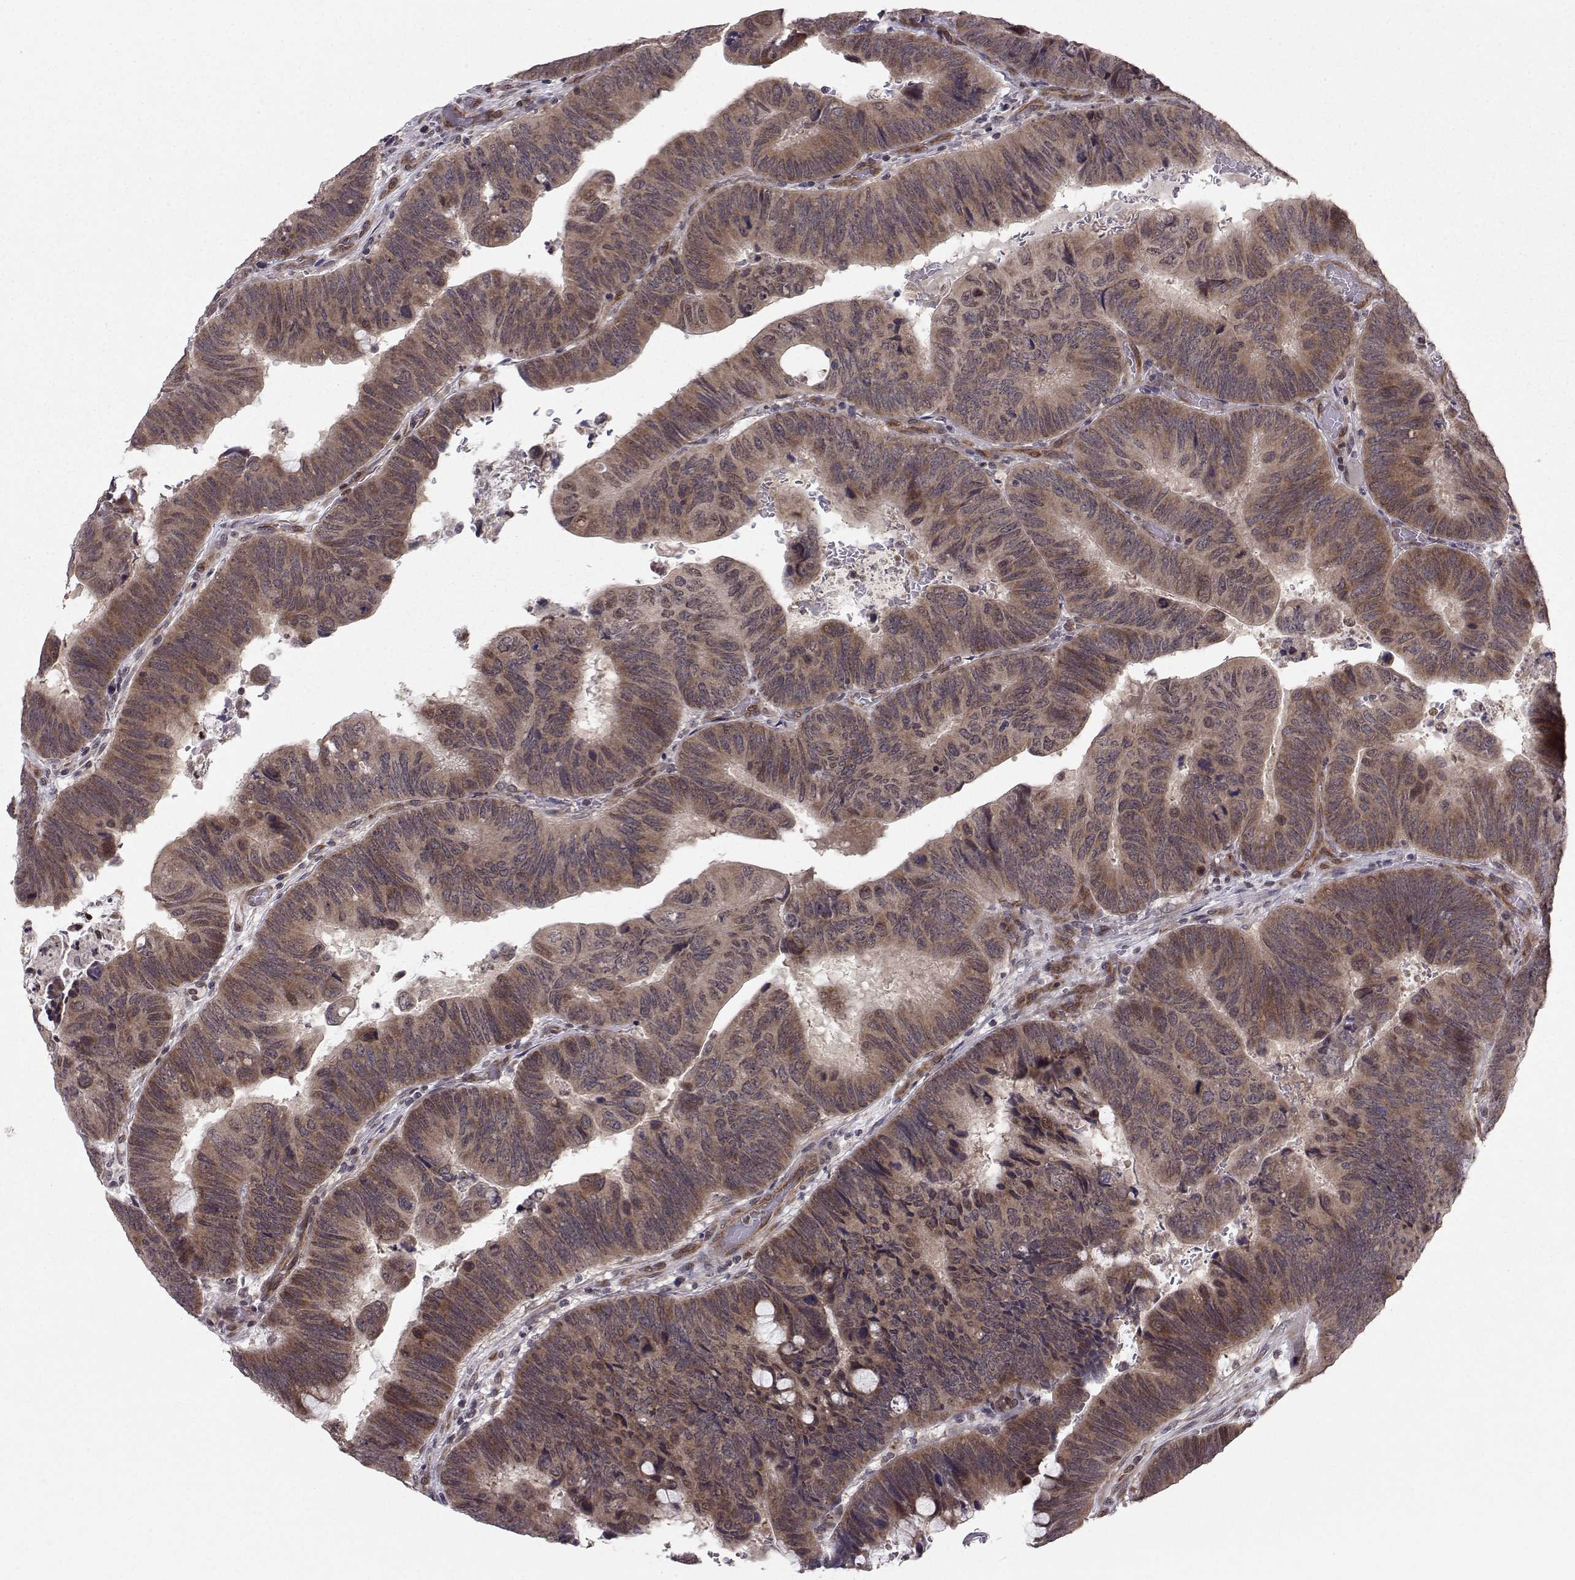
{"staining": {"intensity": "moderate", "quantity": "25%-75%", "location": "cytoplasmic/membranous"}, "tissue": "colorectal cancer", "cell_type": "Tumor cells", "image_type": "cancer", "snomed": [{"axis": "morphology", "description": "Normal tissue, NOS"}, {"axis": "morphology", "description": "Adenocarcinoma, NOS"}, {"axis": "topography", "description": "Rectum"}], "caption": "The immunohistochemical stain highlights moderate cytoplasmic/membranous staining in tumor cells of colorectal cancer tissue.", "gene": "PKN2", "patient": {"sex": "male", "age": 92}}